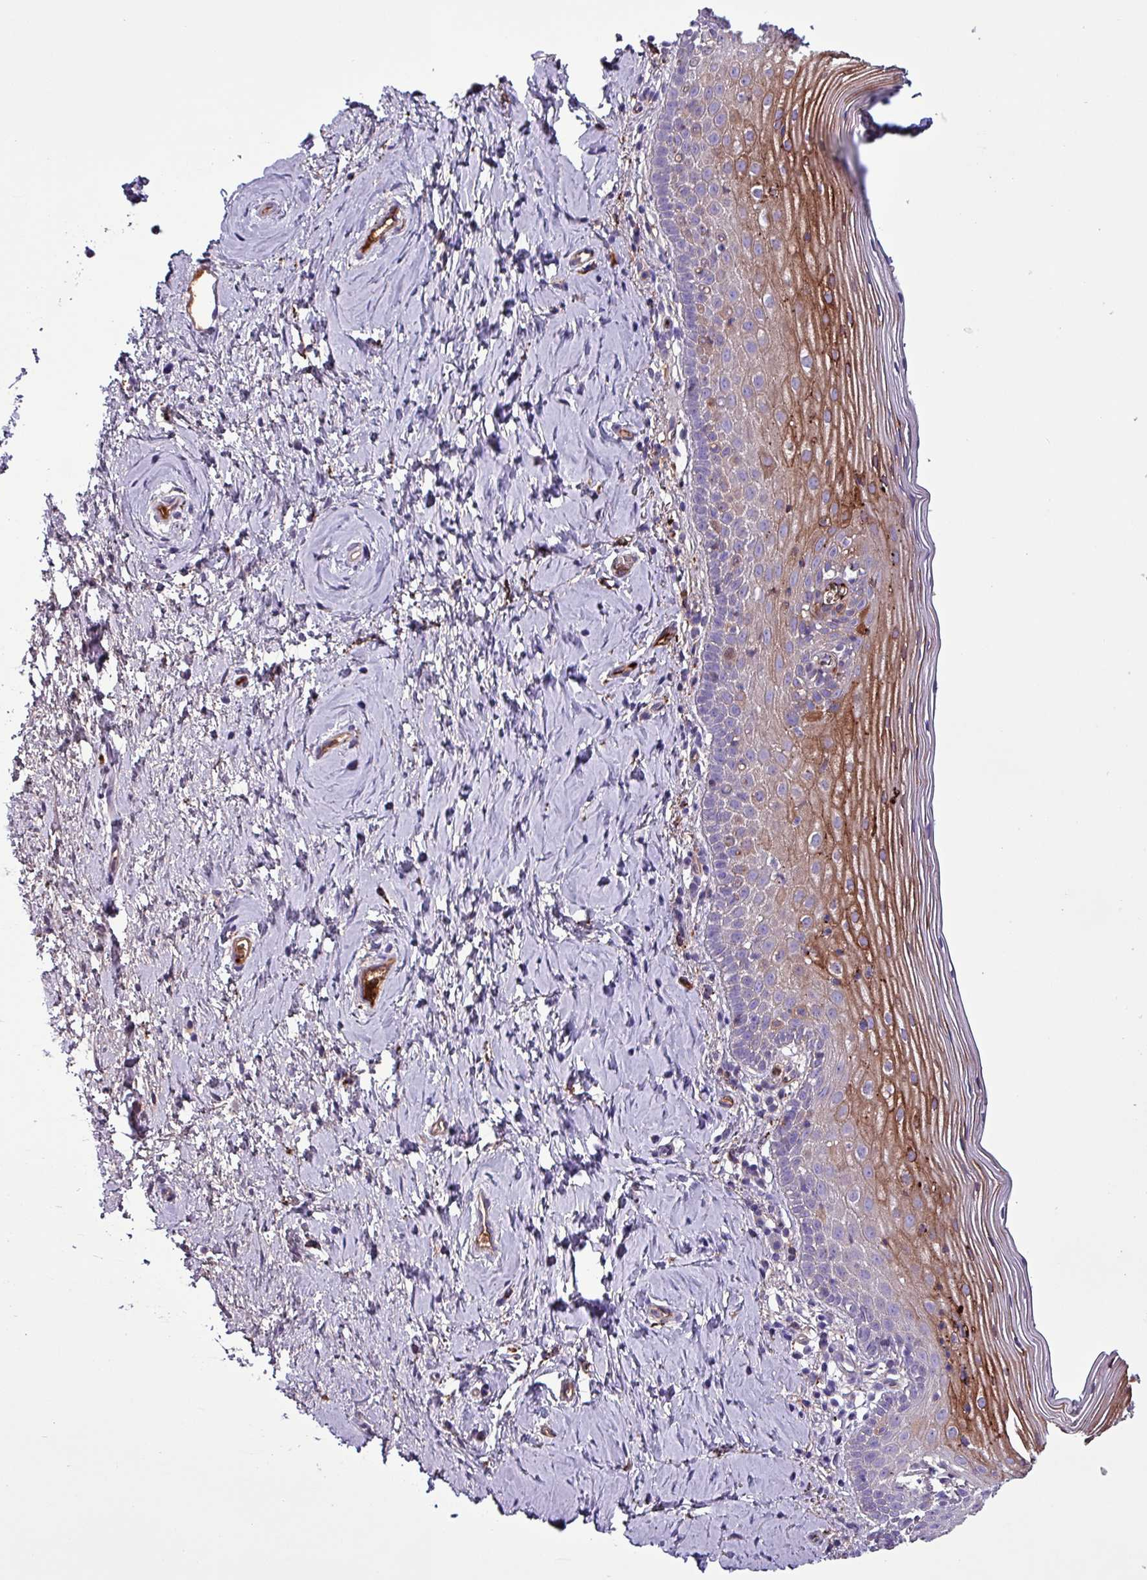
{"staining": {"intensity": "moderate", "quantity": "<25%", "location": "cytoplasmic/membranous"}, "tissue": "cervix", "cell_type": "Glandular cells", "image_type": "normal", "snomed": [{"axis": "morphology", "description": "Normal tissue, NOS"}, {"axis": "topography", "description": "Cervix"}], "caption": "A high-resolution photomicrograph shows immunohistochemistry staining of unremarkable cervix, which shows moderate cytoplasmic/membranous positivity in approximately <25% of glandular cells. (IHC, brightfield microscopy, high magnification).", "gene": "HPR", "patient": {"sex": "female", "age": 44}}